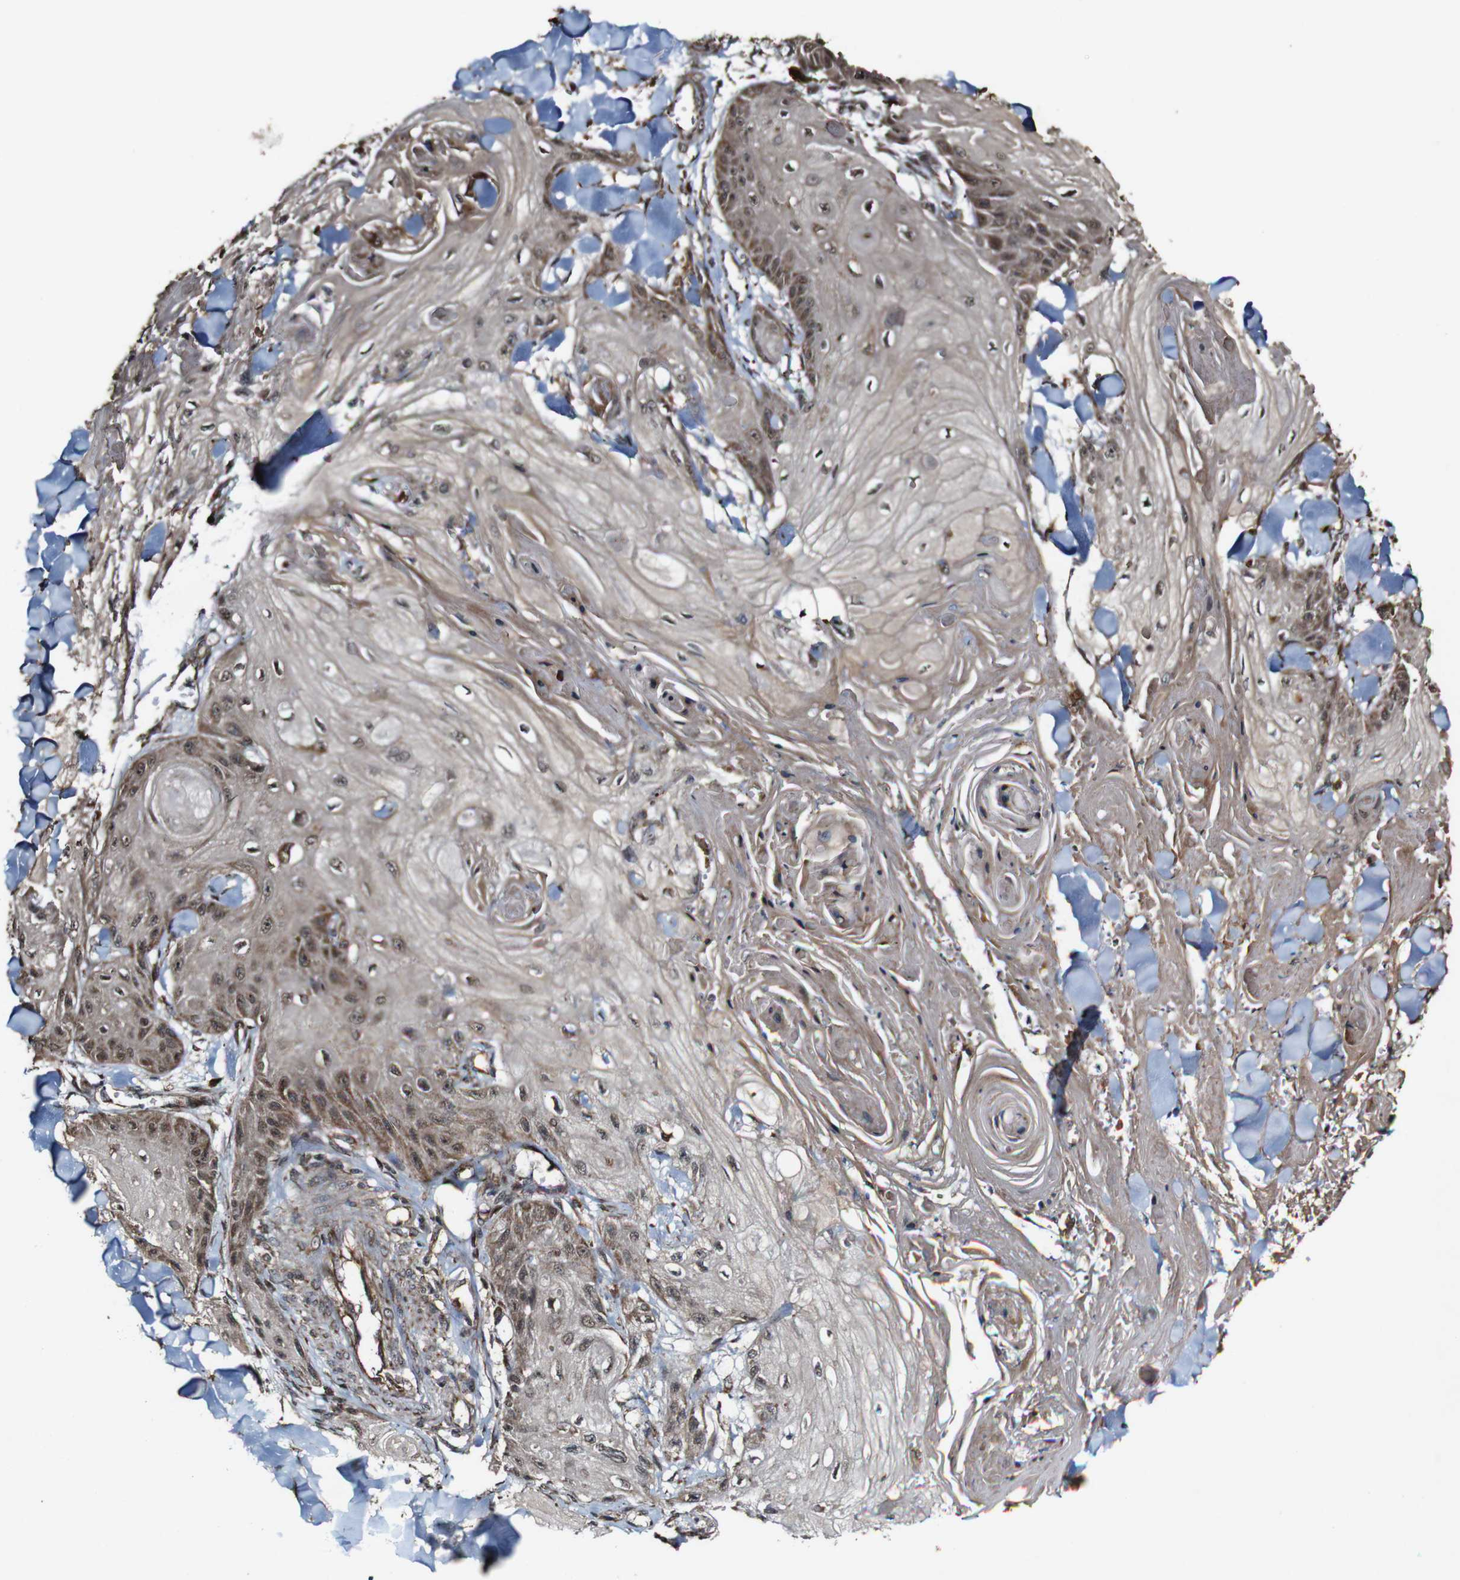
{"staining": {"intensity": "moderate", "quantity": ">75%", "location": "cytoplasmic/membranous,nuclear"}, "tissue": "skin cancer", "cell_type": "Tumor cells", "image_type": "cancer", "snomed": [{"axis": "morphology", "description": "Basal cell carcinoma"}, {"axis": "topography", "description": "Skin"}], "caption": "Human skin cancer (basal cell carcinoma) stained with a brown dye reveals moderate cytoplasmic/membranous and nuclear positive expression in about >75% of tumor cells.", "gene": "BTN3A3", "patient": {"sex": "male", "age": 75}}